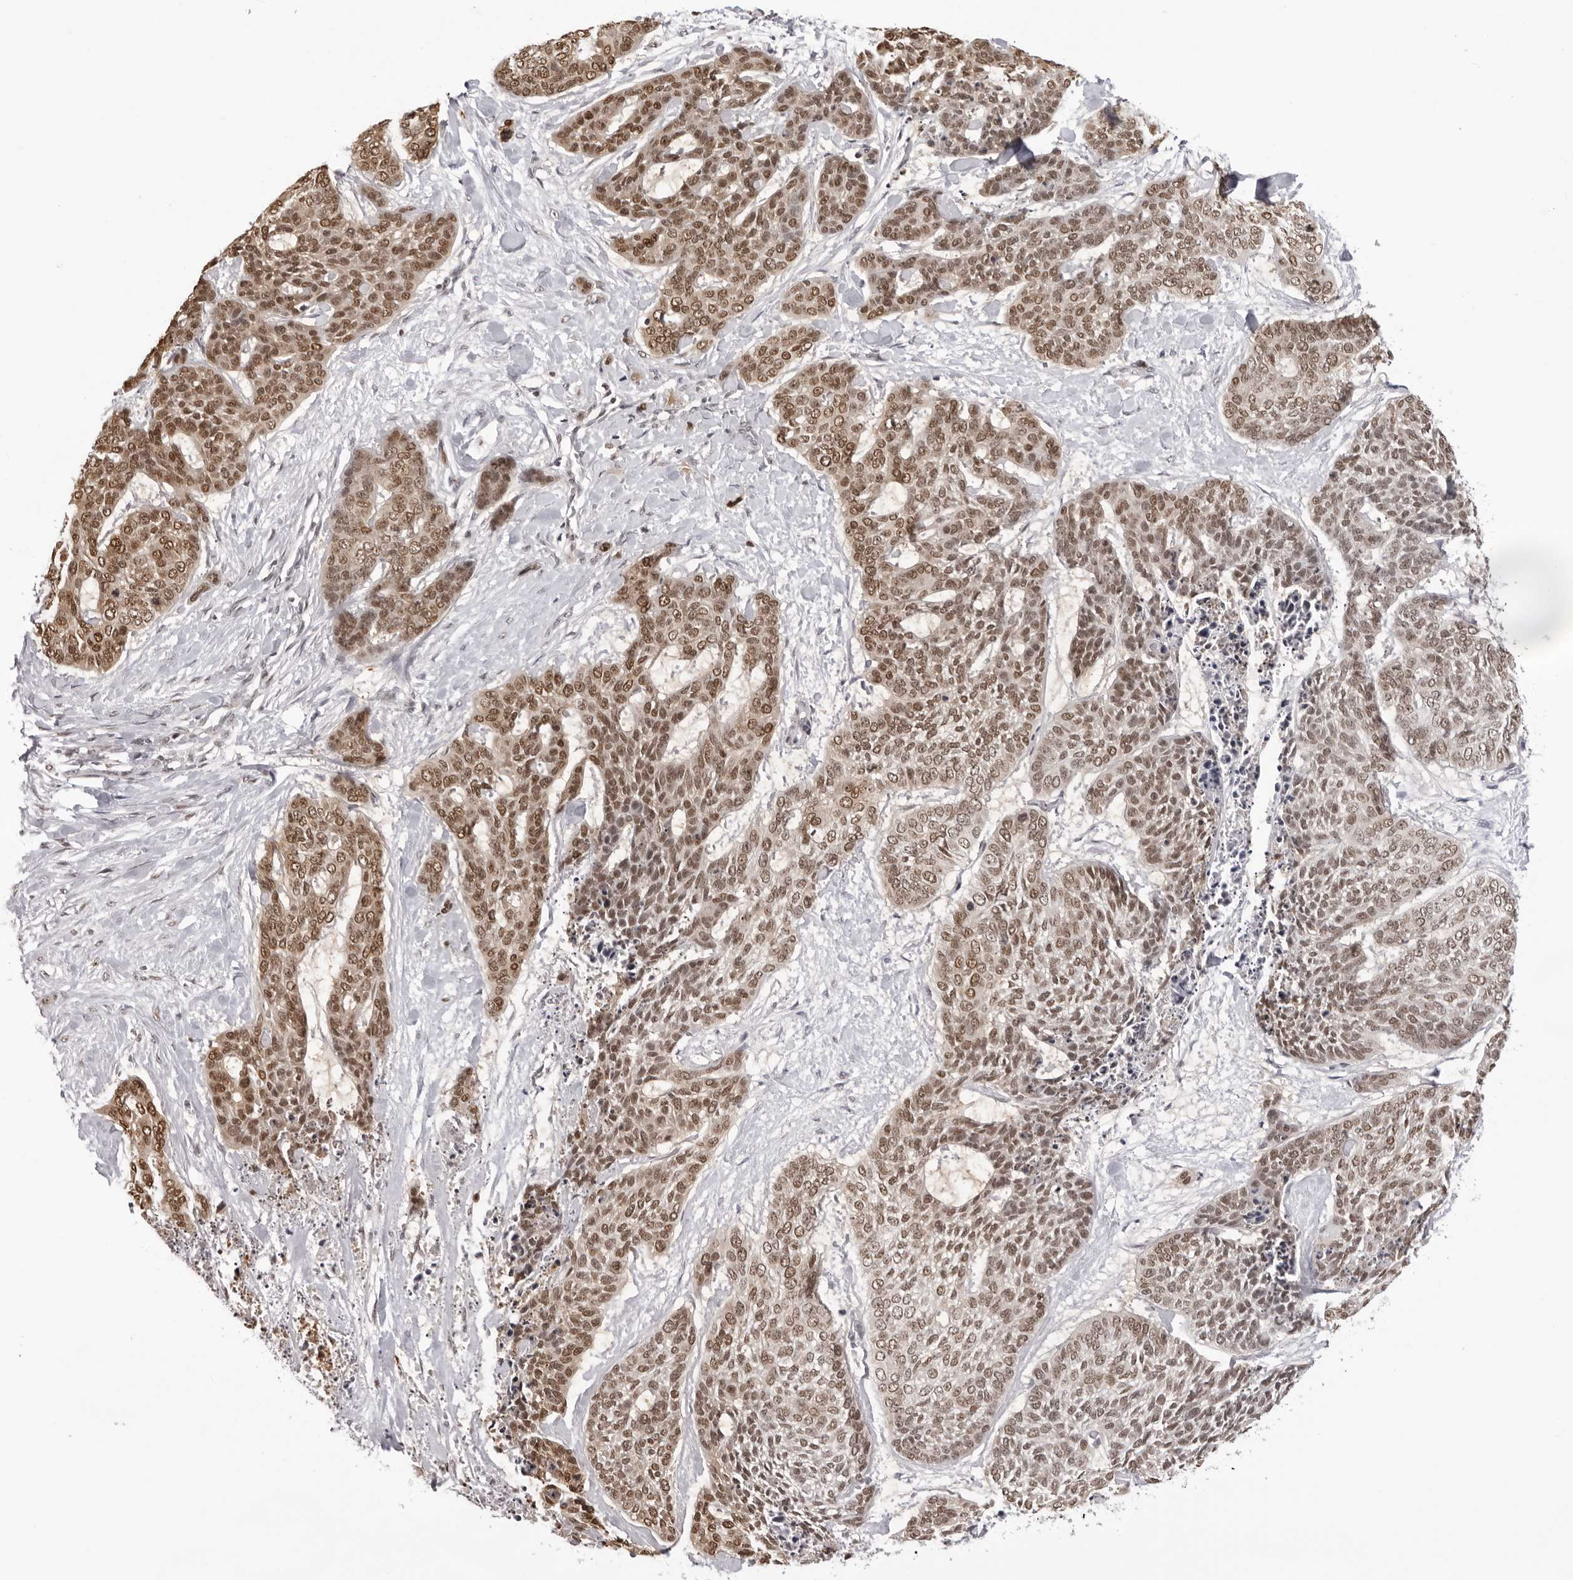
{"staining": {"intensity": "moderate", "quantity": ">75%", "location": "nuclear"}, "tissue": "skin cancer", "cell_type": "Tumor cells", "image_type": "cancer", "snomed": [{"axis": "morphology", "description": "Basal cell carcinoma"}, {"axis": "topography", "description": "Skin"}], "caption": "A brown stain labels moderate nuclear expression of a protein in human skin cancer tumor cells. (IHC, brightfield microscopy, high magnification).", "gene": "HSPA4", "patient": {"sex": "female", "age": 64}}